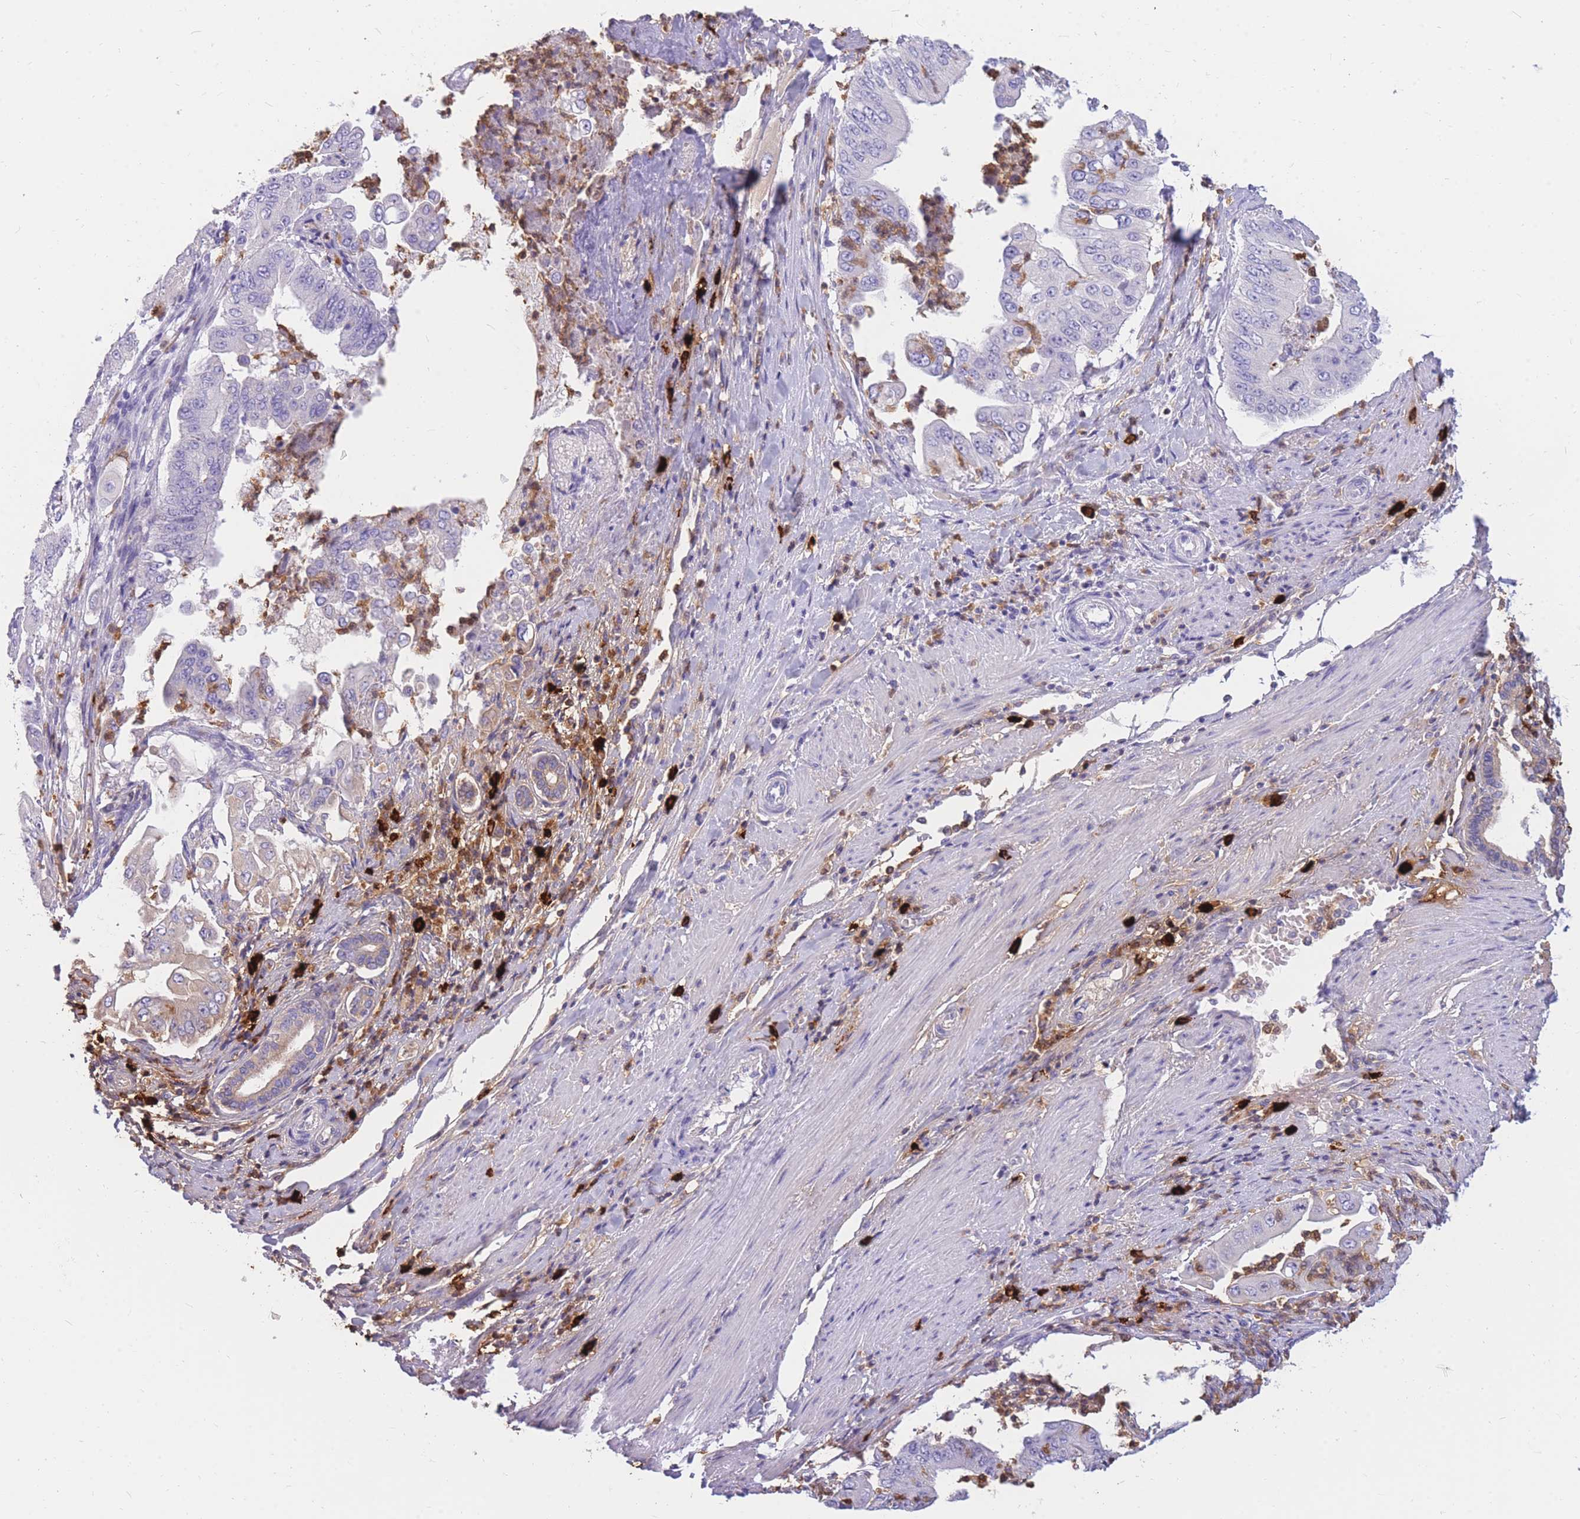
{"staining": {"intensity": "negative", "quantity": "none", "location": "none"}, "tissue": "pancreatic cancer", "cell_type": "Tumor cells", "image_type": "cancer", "snomed": [{"axis": "morphology", "description": "Adenocarcinoma, NOS"}, {"axis": "topography", "description": "Pancreas"}], "caption": "A photomicrograph of adenocarcinoma (pancreatic) stained for a protein demonstrates no brown staining in tumor cells.", "gene": "TPSAB1", "patient": {"sex": "female", "age": 77}}